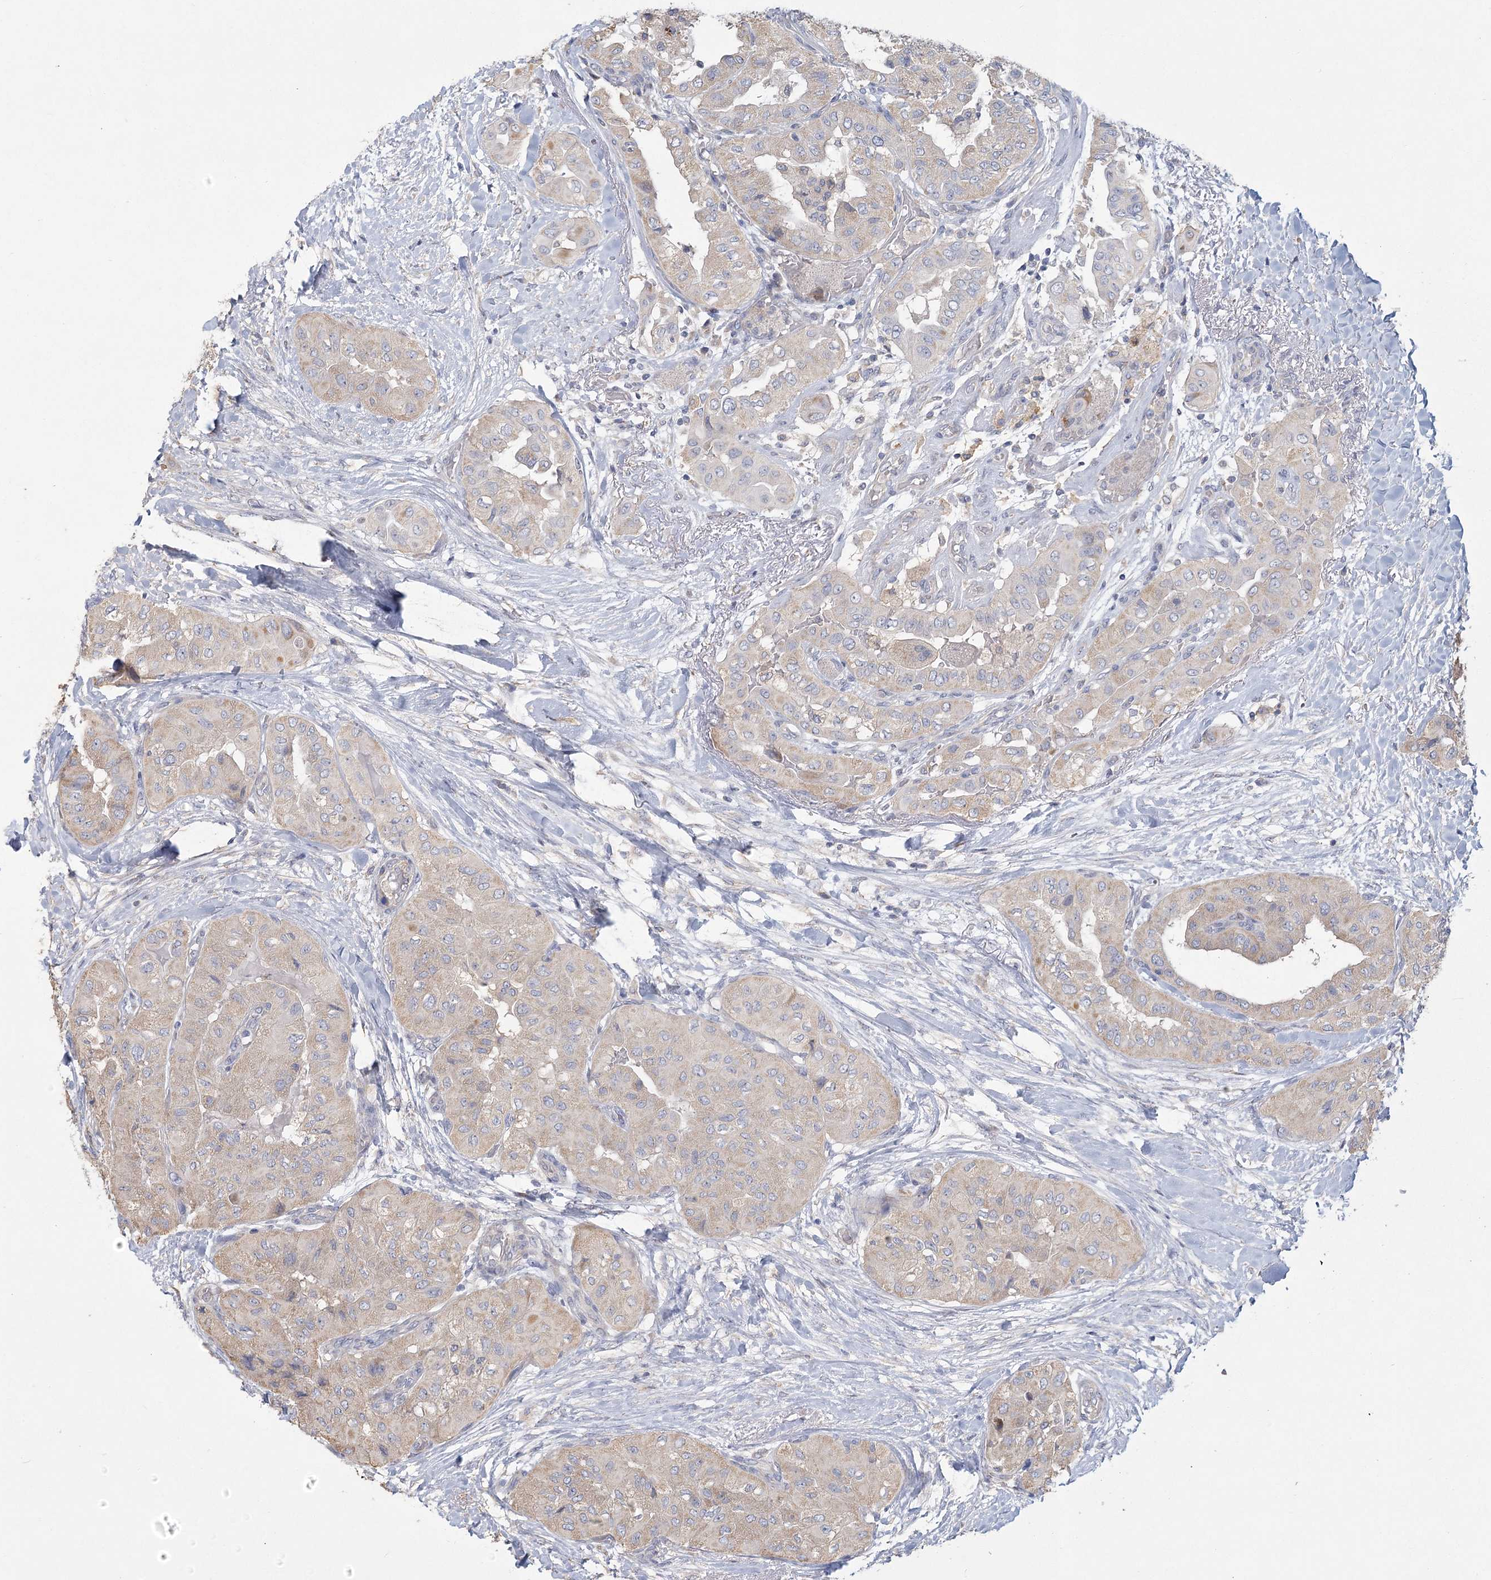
{"staining": {"intensity": "weak", "quantity": "<25%", "location": "cytoplasmic/membranous"}, "tissue": "thyroid cancer", "cell_type": "Tumor cells", "image_type": "cancer", "snomed": [{"axis": "morphology", "description": "Papillary adenocarcinoma, NOS"}, {"axis": "topography", "description": "Thyroid gland"}], "caption": "DAB immunohistochemical staining of human papillary adenocarcinoma (thyroid) reveals no significant staining in tumor cells.", "gene": "CNTLN", "patient": {"sex": "female", "age": 59}}